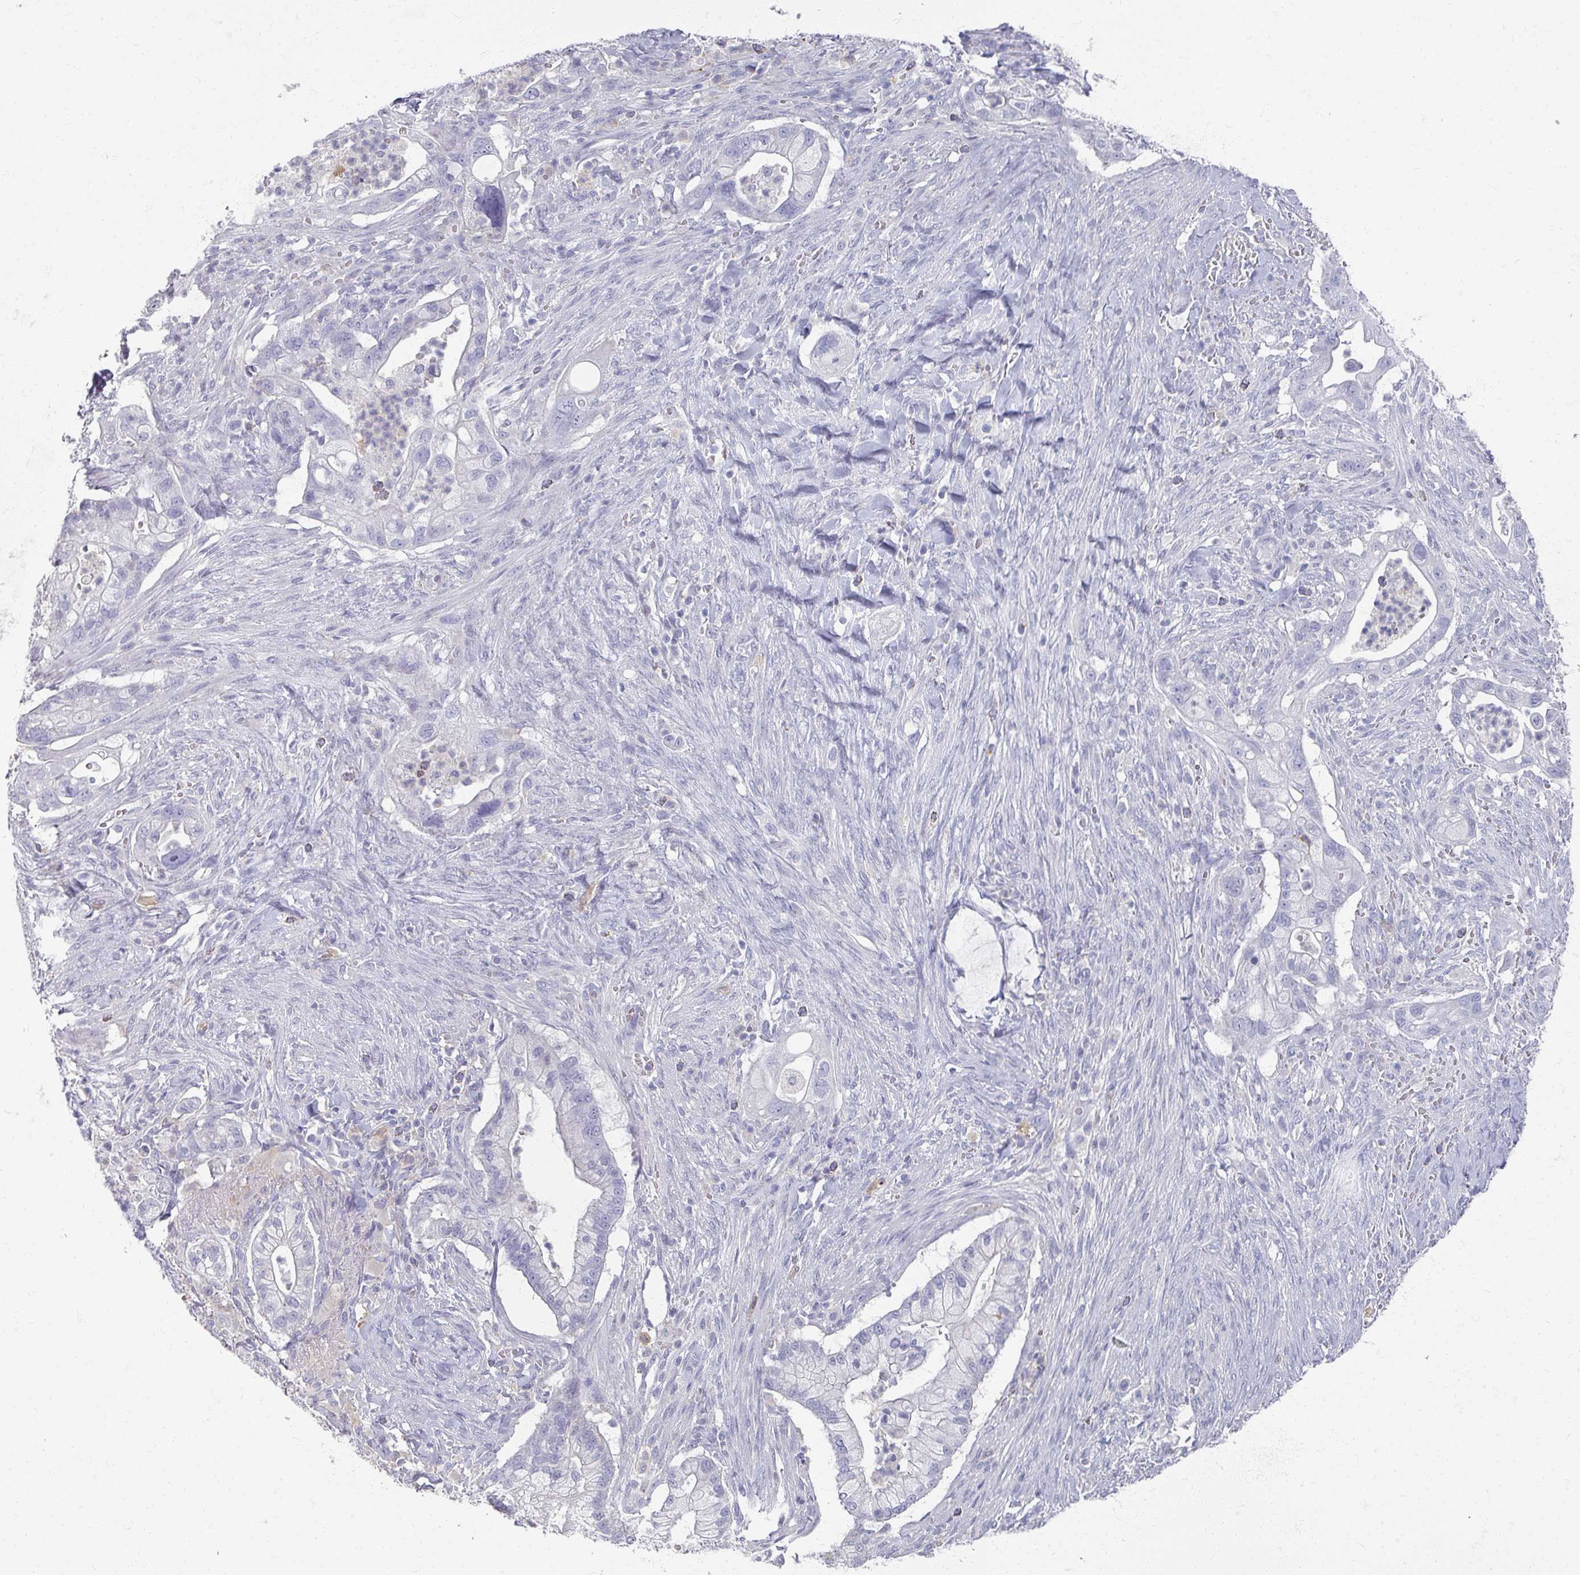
{"staining": {"intensity": "negative", "quantity": "none", "location": "none"}, "tissue": "pancreatic cancer", "cell_type": "Tumor cells", "image_type": "cancer", "snomed": [{"axis": "morphology", "description": "Adenocarcinoma, NOS"}, {"axis": "topography", "description": "Pancreas"}], "caption": "Immunohistochemistry (IHC) image of pancreatic adenocarcinoma stained for a protein (brown), which shows no staining in tumor cells.", "gene": "OMG", "patient": {"sex": "male", "age": 44}}